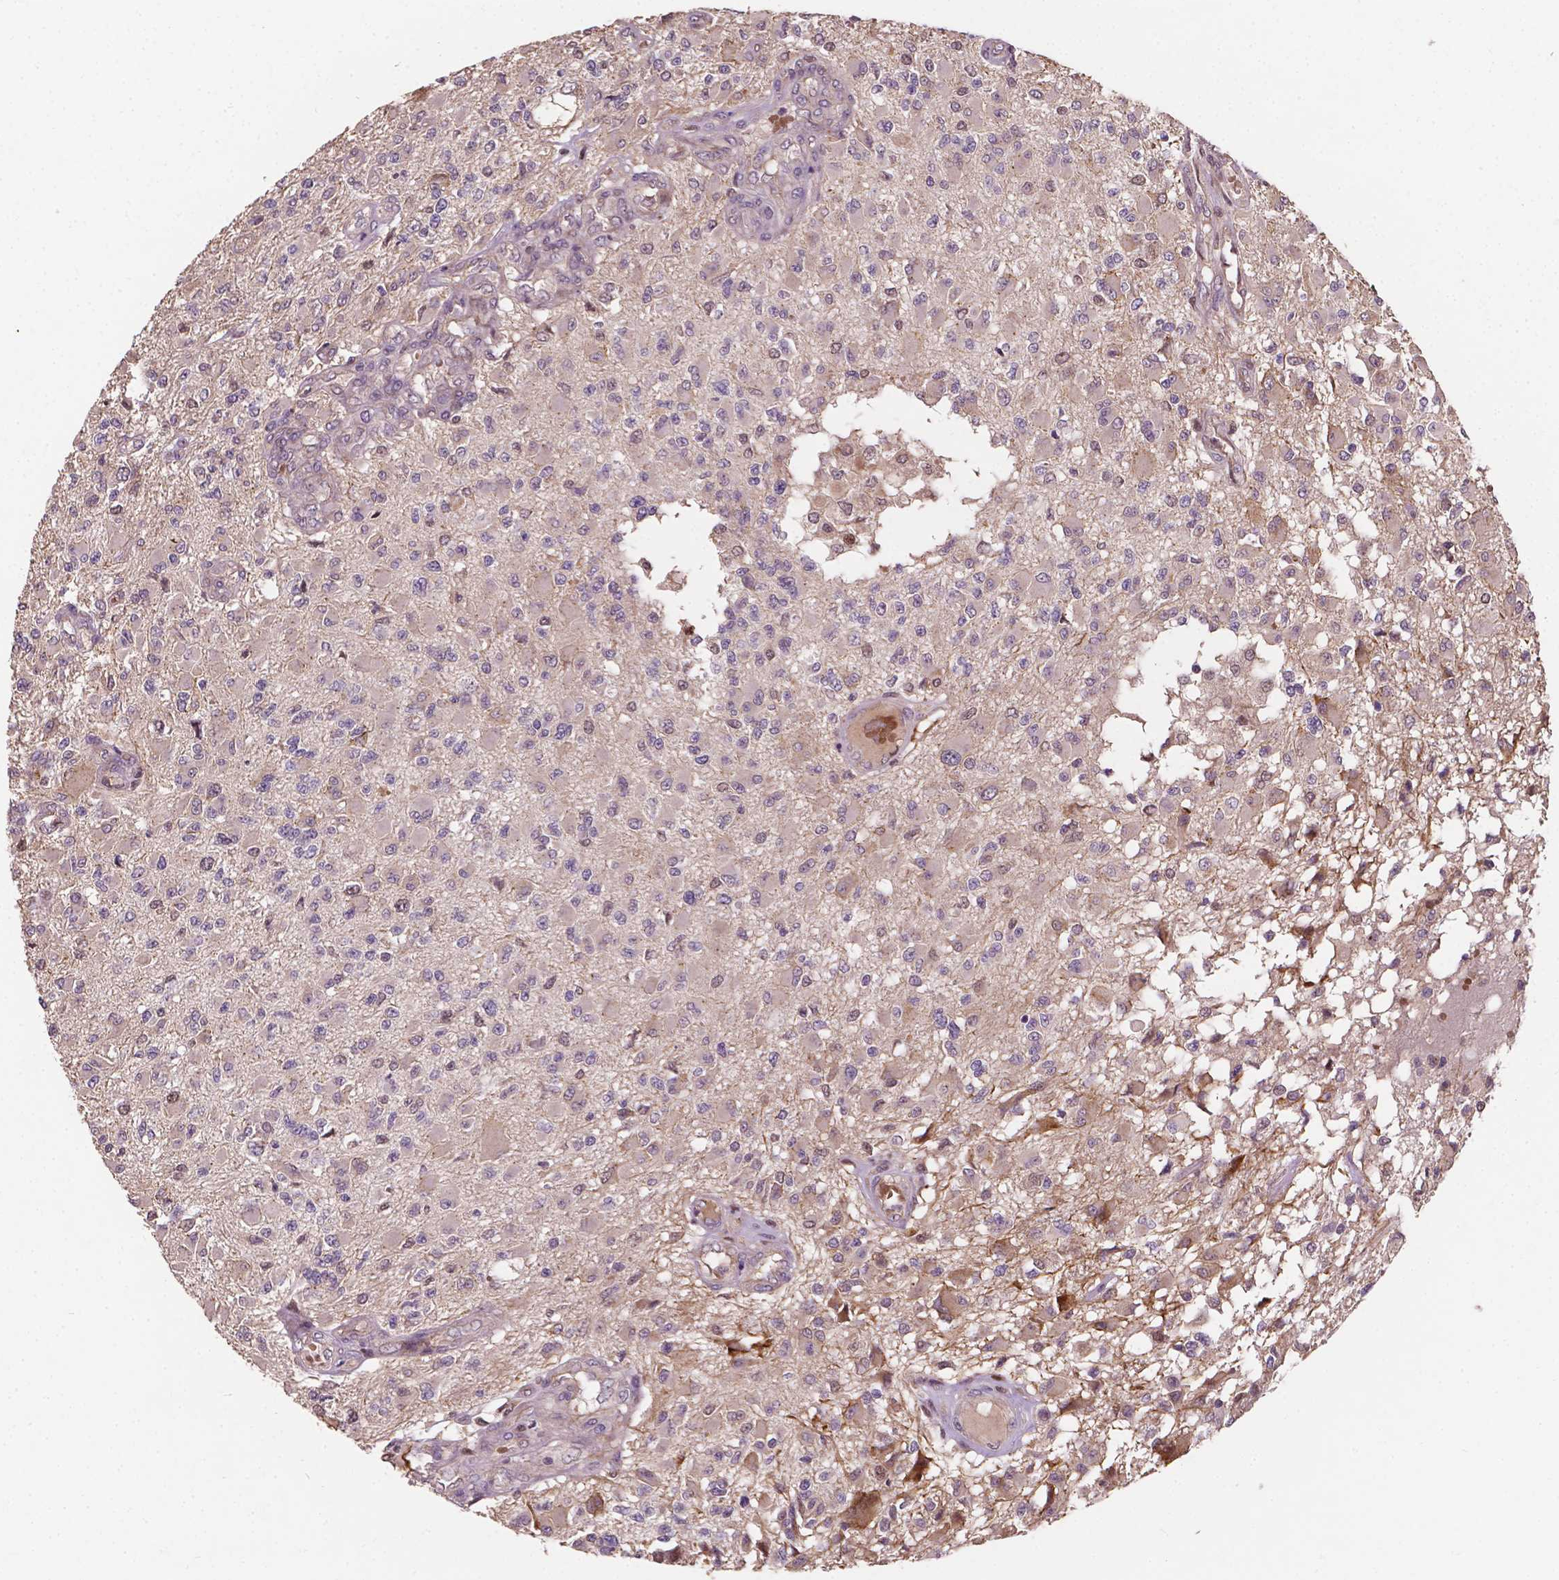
{"staining": {"intensity": "negative", "quantity": "none", "location": "none"}, "tissue": "glioma", "cell_type": "Tumor cells", "image_type": "cancer", "snomed": [{"axis": "morphology", "description": "Glioma, malignant, High grade"}, {"axis": "topography", "description": "Brain"}], "caption": "This is a micrograph of IHC staining of glioma, which shows no positivity in tumor cells.", "gene": "DUSP16", "patient": {"sex": "female", "age": 63}}